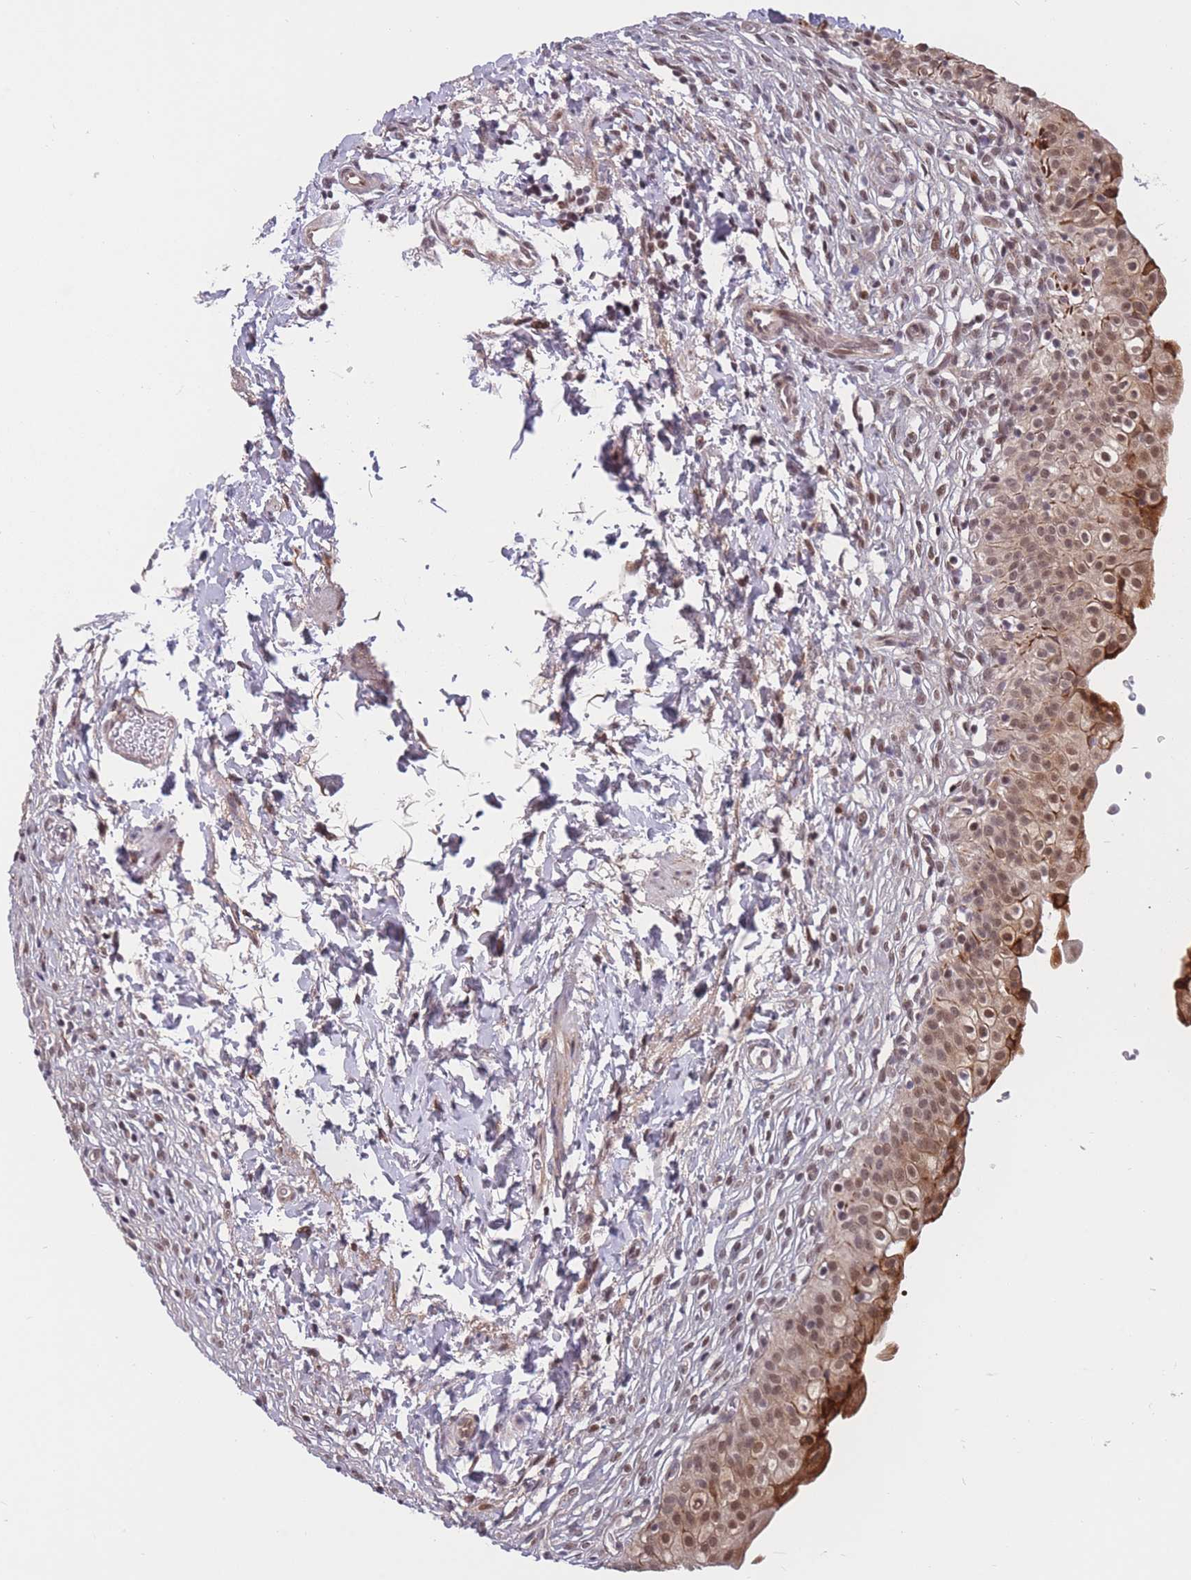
{"staining": {"intensity": "moderate", "quantity": ">75%", "location": "cytoplasmic/membranous,nuclear"}, "tissue": "urinary bladder", "cell_type": "Urothelial cells", "image_type": "normal", "snomed": [{"axis": "morphology", "description": "Normal tissue, NOS"}, {"axis": "topography", "description": "Urinary bladder"}], "caption": "Urinary bladder stained for a protein (brown) exhibits moderate cytoplasmic/membranous,nuclear positive staining in about >75% of urothelial cells.", "gene": "BCL9L", "patient": {"sex": "male", "age": 55}}